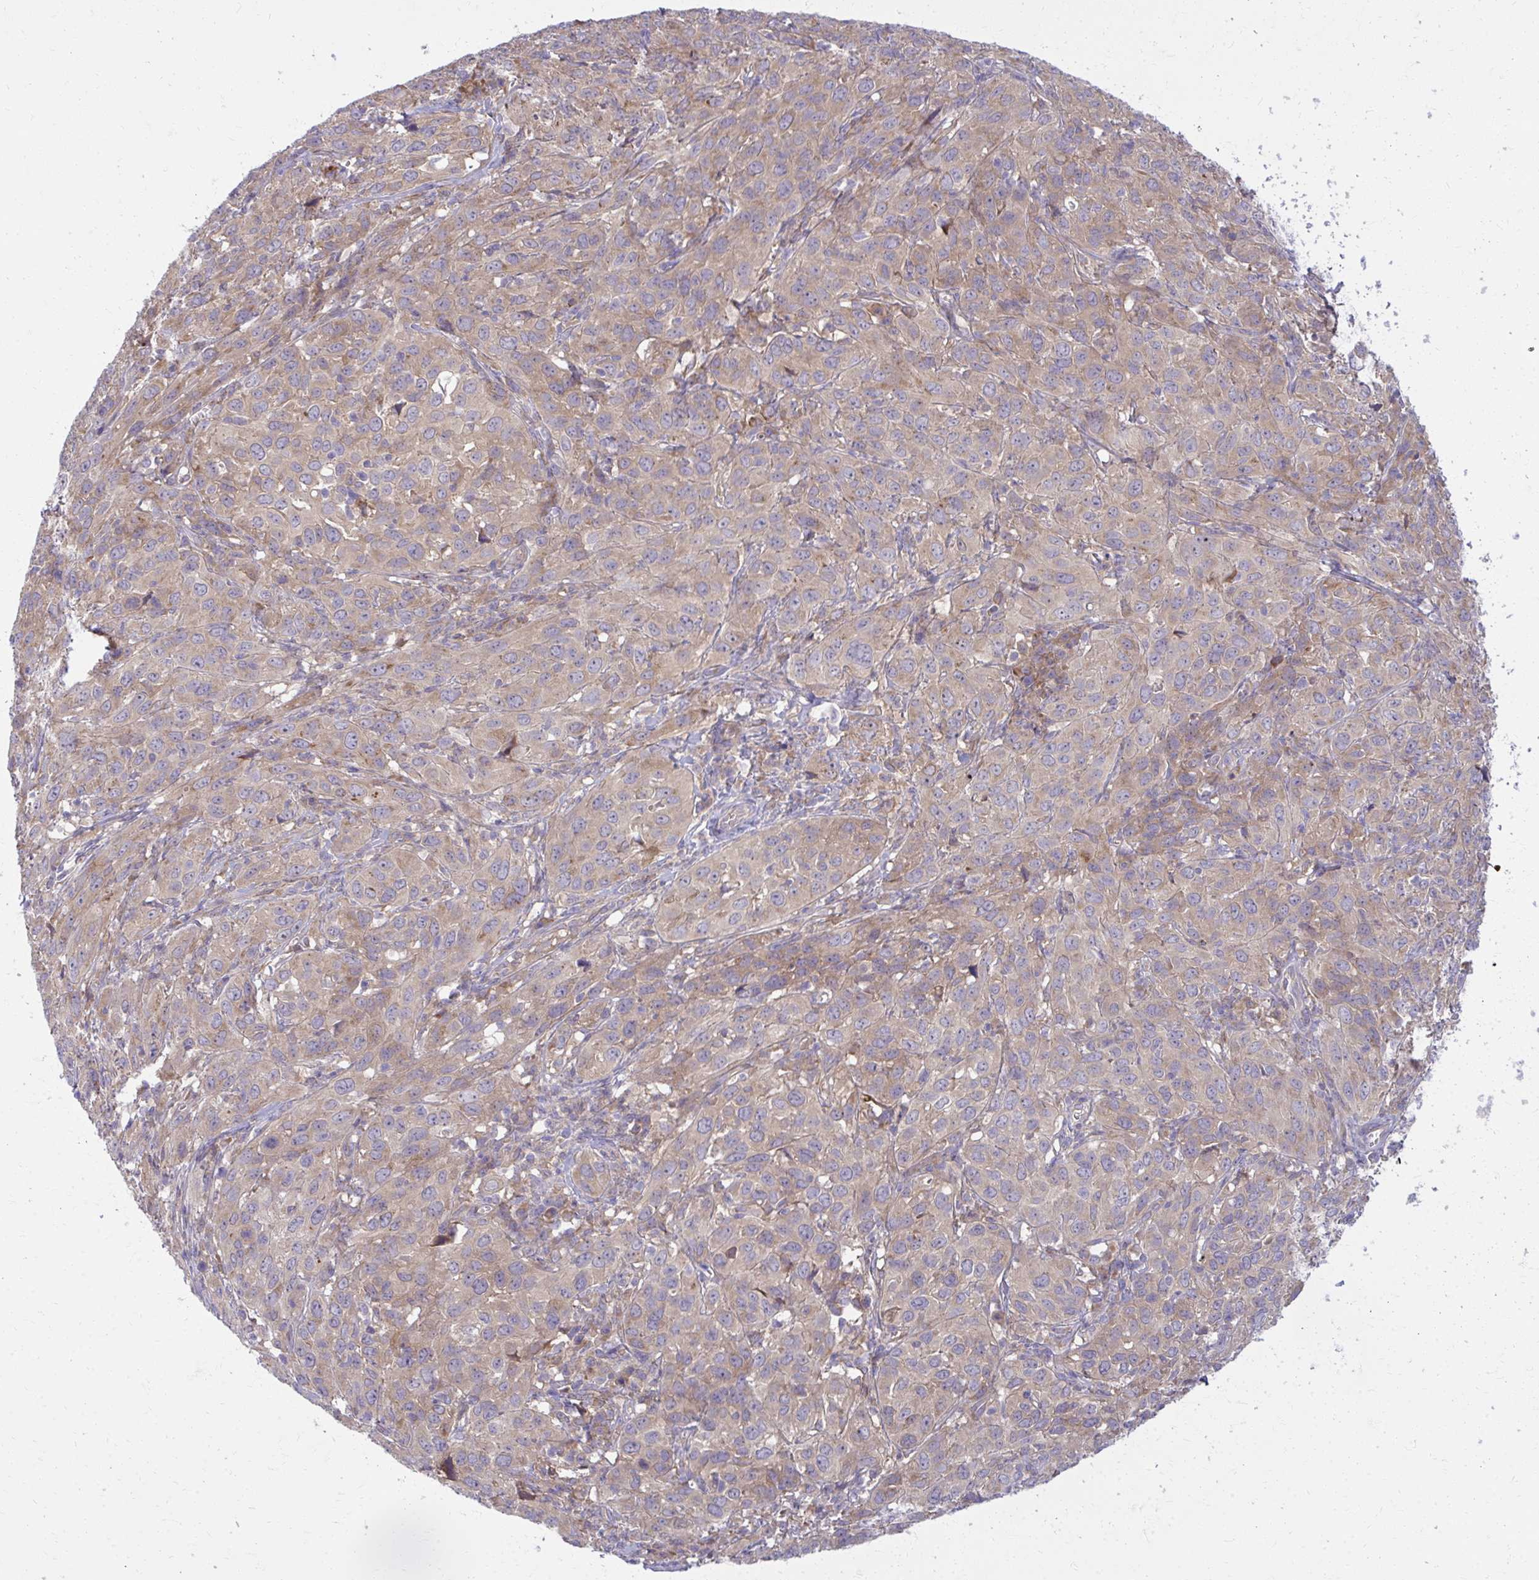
{"staining": {"intensity": "weak", "quantity": ">75%", "location": "cytoplasmic/membranous"}, "tissue": "cervical cancer", "cell_type": "Tumor cells", "image_type": "cancer", "snomed": [{"axis": "morphology", "description": "Normal tissue, NOS"}, {"axis": "morphology", "description": "Squamous cell carcinoma, NOS"}, {"axis": "topography", "description": "Cervix"}], "caption": "High-power microscopy captured an immunohistochemistry histopathology image of cervical squamous cell carcinoma, revealing weak cytoplasmic/membranous staining in approximately >75% of tumor cells.", "gene": "CEMP1", "patient": {"sex": "female", "age": 51}}